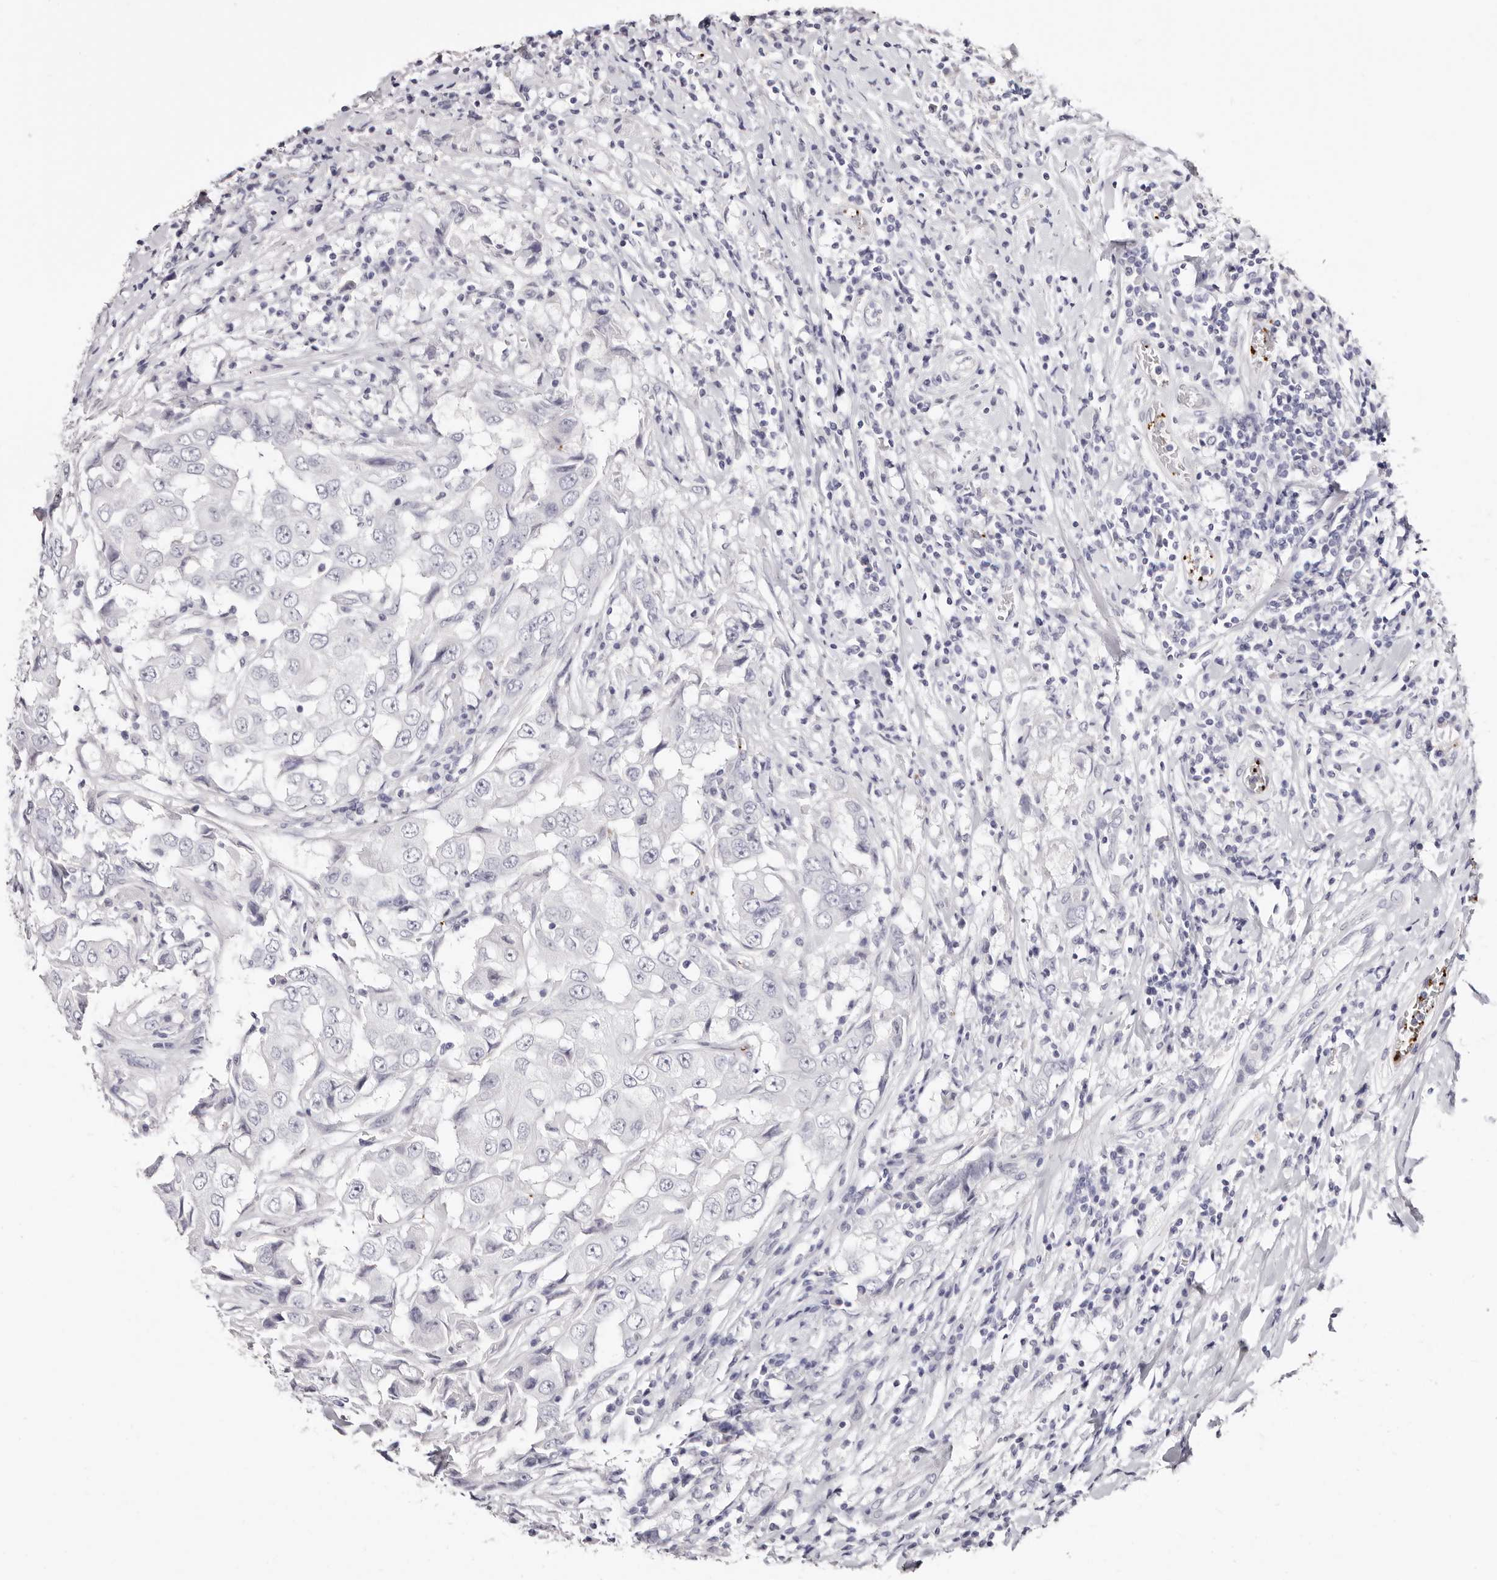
{"staining": {"intensity": "negative", "quantity": "none", "location": "none"}, "tissue": "breast cancer", "cell_type": "Tumor cells", "image_type": "cancer", "snomed": [{"axis": "morphology", "description": "Duct carcinoma"}, {"axis": "topography", "description": "Breast"}], "caption": "A high-resolution histopathology image shows immunohistochemistry staining of breast cancer (intraductal carcinoma), which shows no significant staining in tumor cells.", "gene": "PF4", "patient": {"sex": "female", "age": 27}}